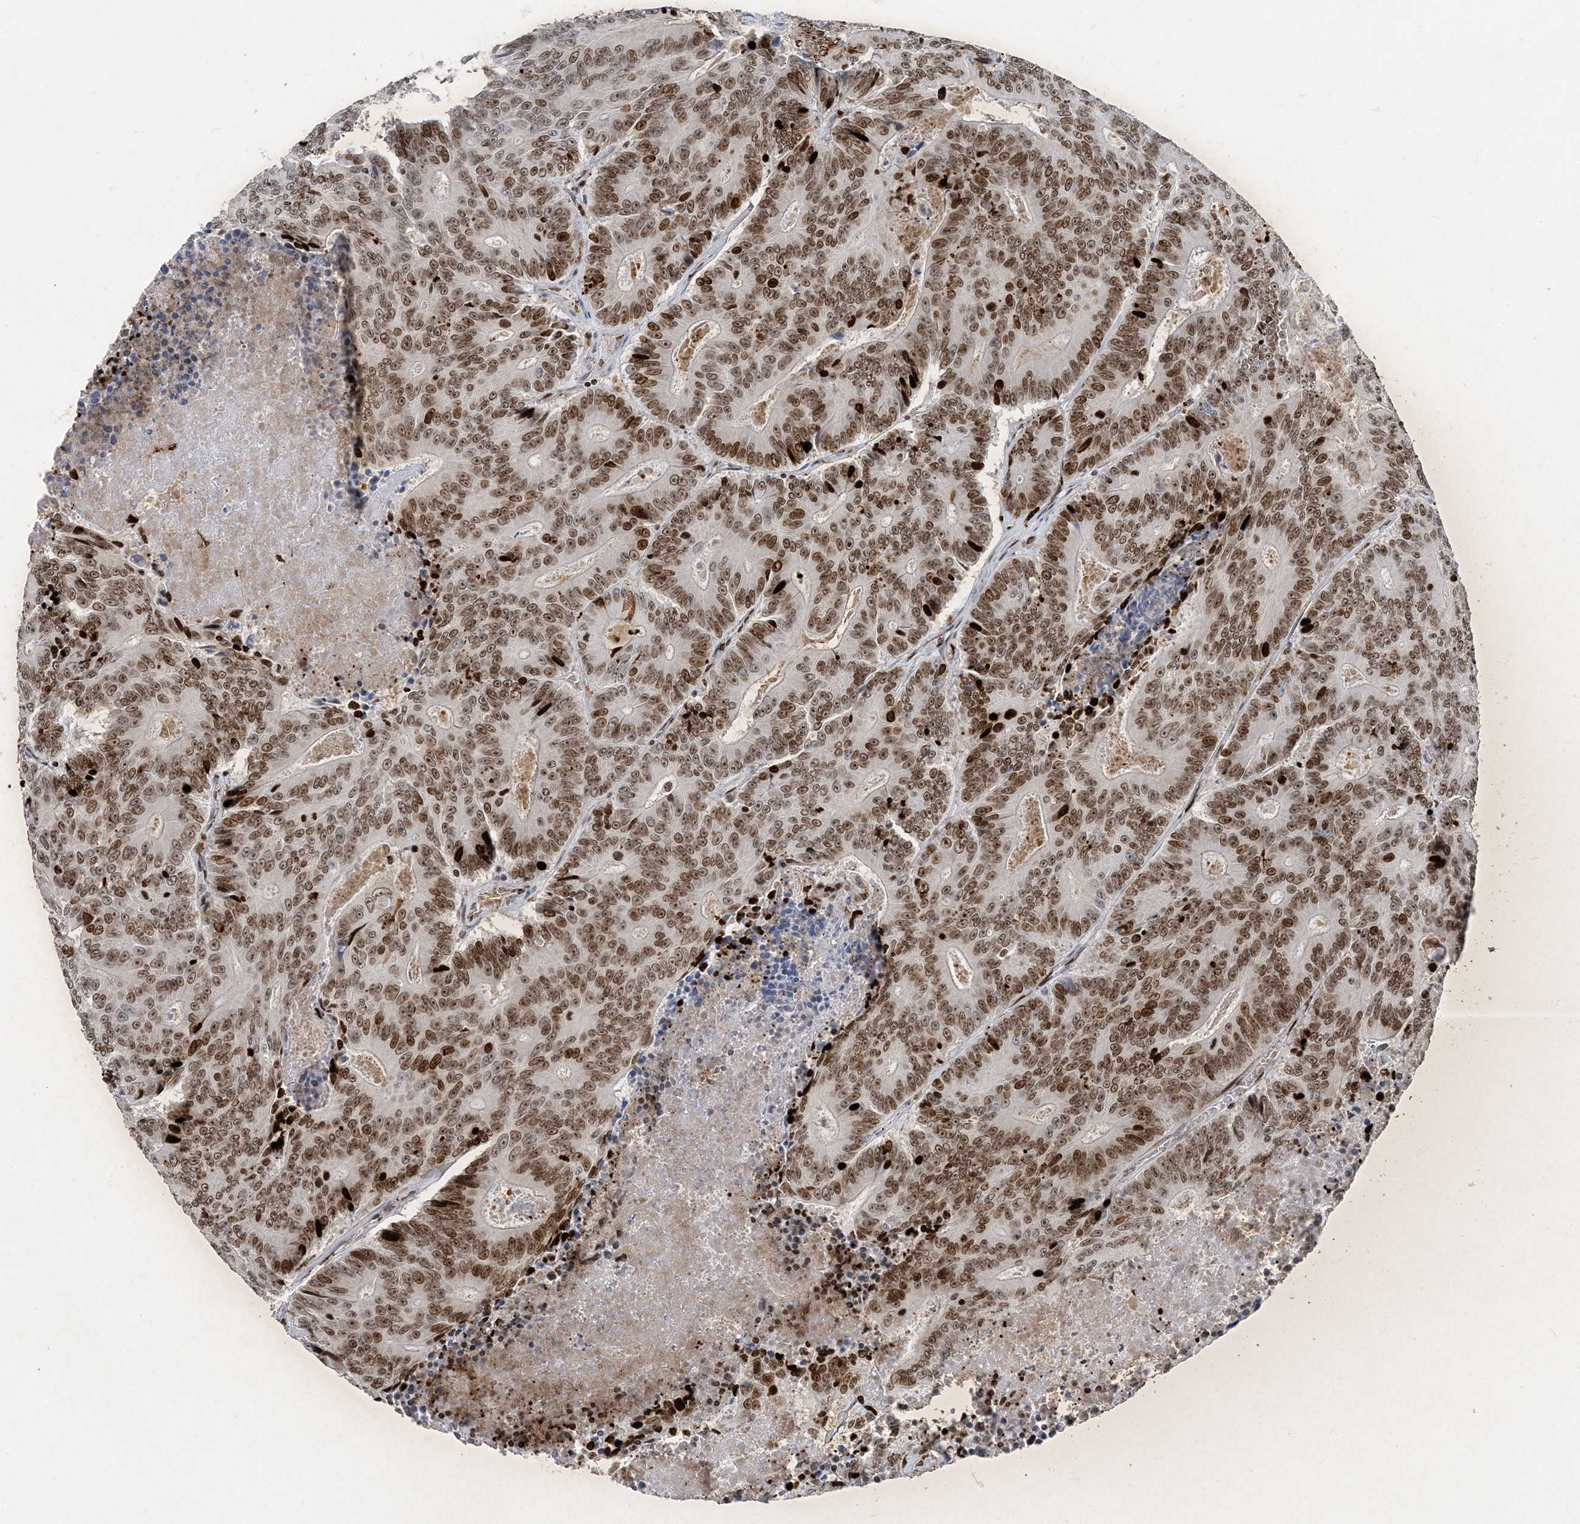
{"staining": {"intensity": "moderate", "quantity": ">75%", "location": "nuclear"}, "tissue": "colorectal cancer", "cell_type": "Tumor cells", "image_type": "cancer", "snomed": [{"axis": "morphology", "description": "Adenocarcinoma, NOS"}, {"axis": "topography", "description": "Colon"}], "caption": "High-power microscopy captured an immunohistochemistry image of colorectal cancer, revealing moderate nuclear positivity in about >75% of tumor cells. (IHC, brightfield microscopy, high magnification).", "gene": "SLC25A53", "patient": {"sex": "male", "age": 83}}